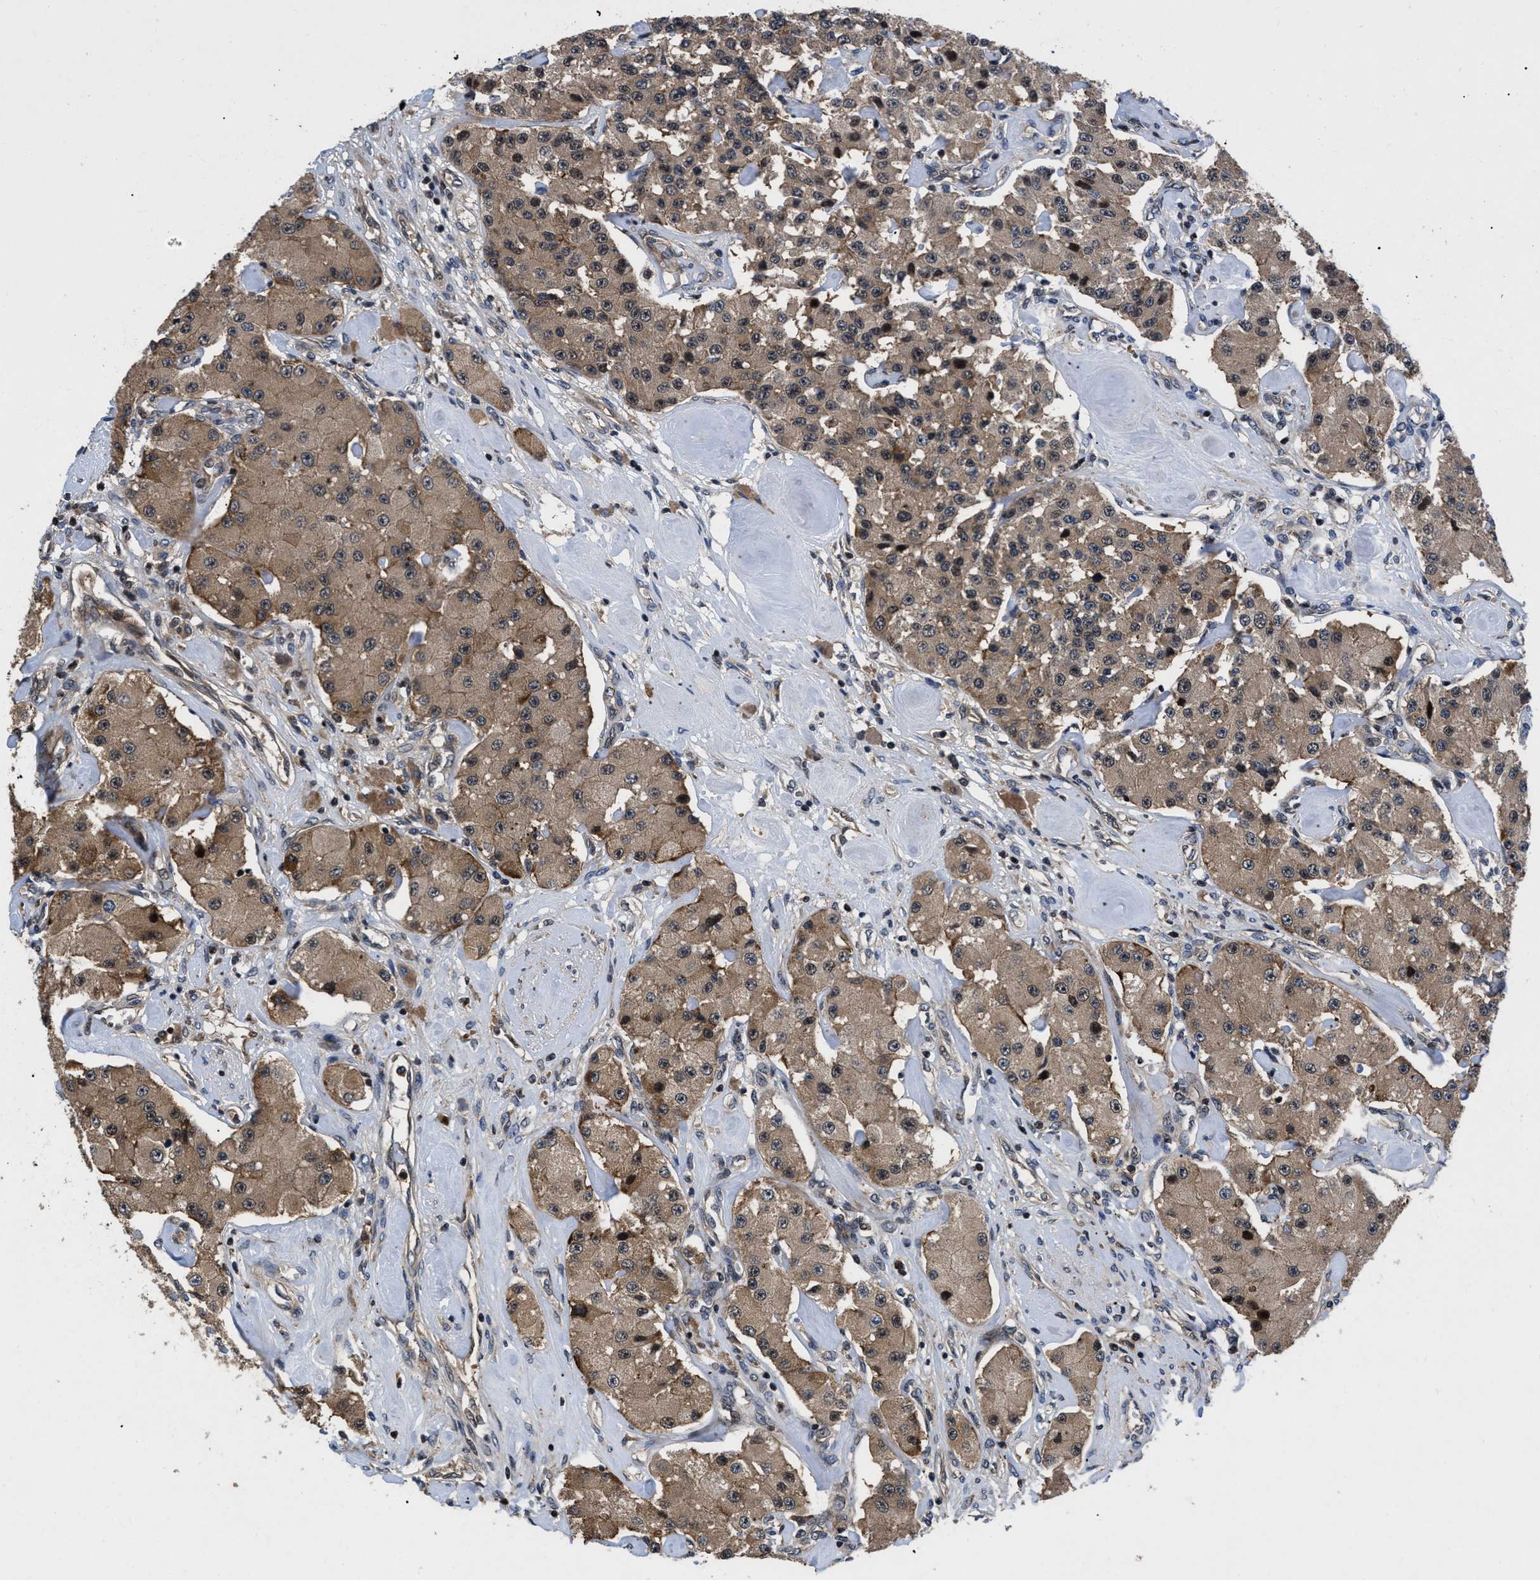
{"staining": {"intensity": "moderate", "quantity": ">75%", "location": "cytoplasmic/membranous"}, "tissue": "carcinoid", "cell_type": "Tumor cells", "image_type": "cancer", "snomed": [{"axis": "morphology", "description": "Carcinoid, malignant, NOS"}, {"axis": "topography", "description": "Pancreas"}], "caption": "Carcinoid (malignant) was stained to show a protein in brown. There is medium levels of moderate cytoplasmic/membranous positivity in about >75% of tumor cells.", "gene": "FAM200A", "patient": {"sex": "male", "age": 41}}